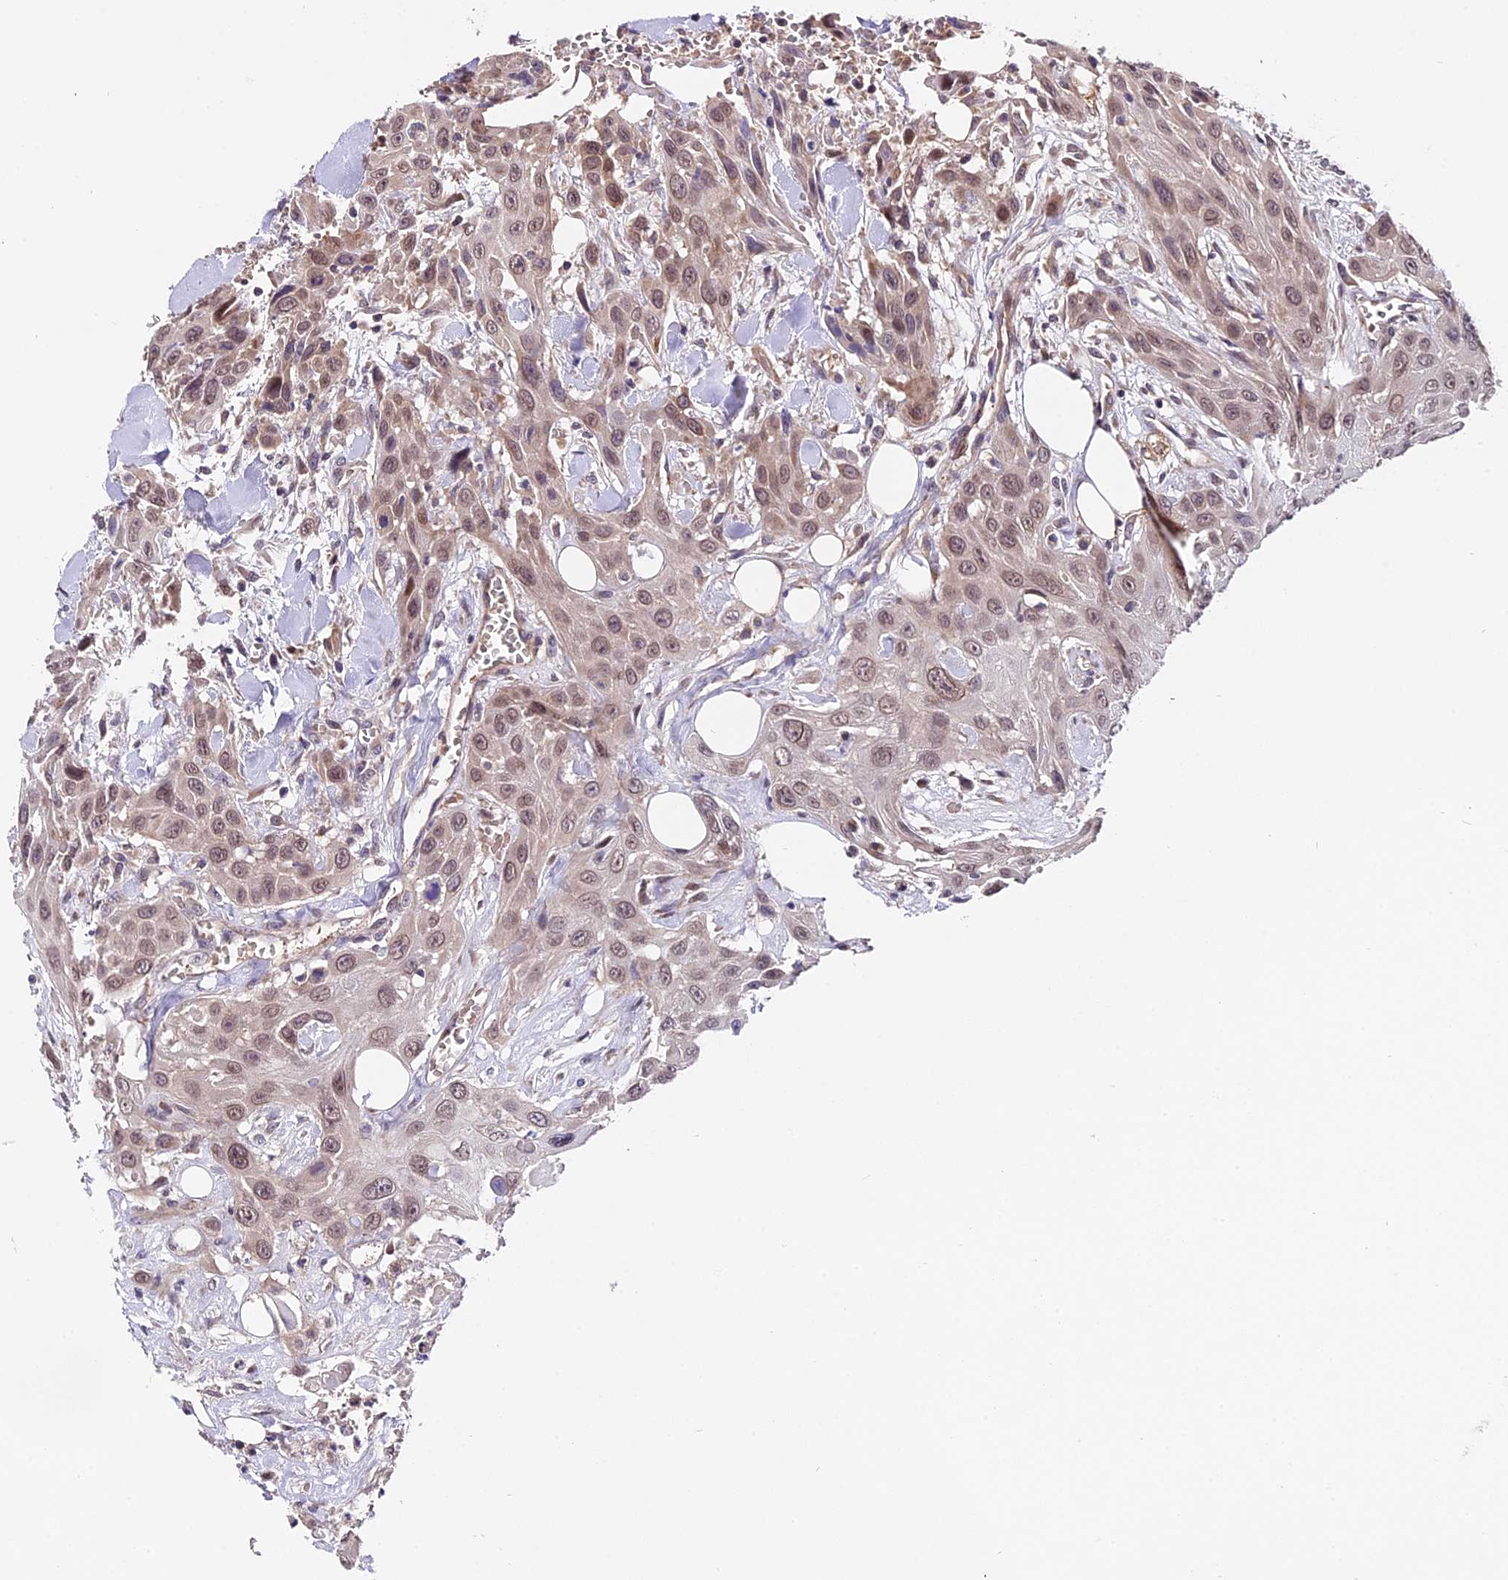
{"staining": {"intensity": "moderate", "quantity": ">75%", "location": "nuclear"}, "tissue": "head and neck cancer", "cell_type": "Tumor cells", "image_type": "cancer", "snomed": [{"axis": "morphology", "description": "Squamous cell carcinoma, NOS"}, {"axis": "topography", "description": "Head-Neck"}], "caption": "Squamous cell carcinoma (head and neck) was stained to show a protein in brown. There is medium levels of moderate nuclear staining in about >75% of tumor cells.", "gene": "TRMT1", "patient": {"sex": "male", "age": 81}}